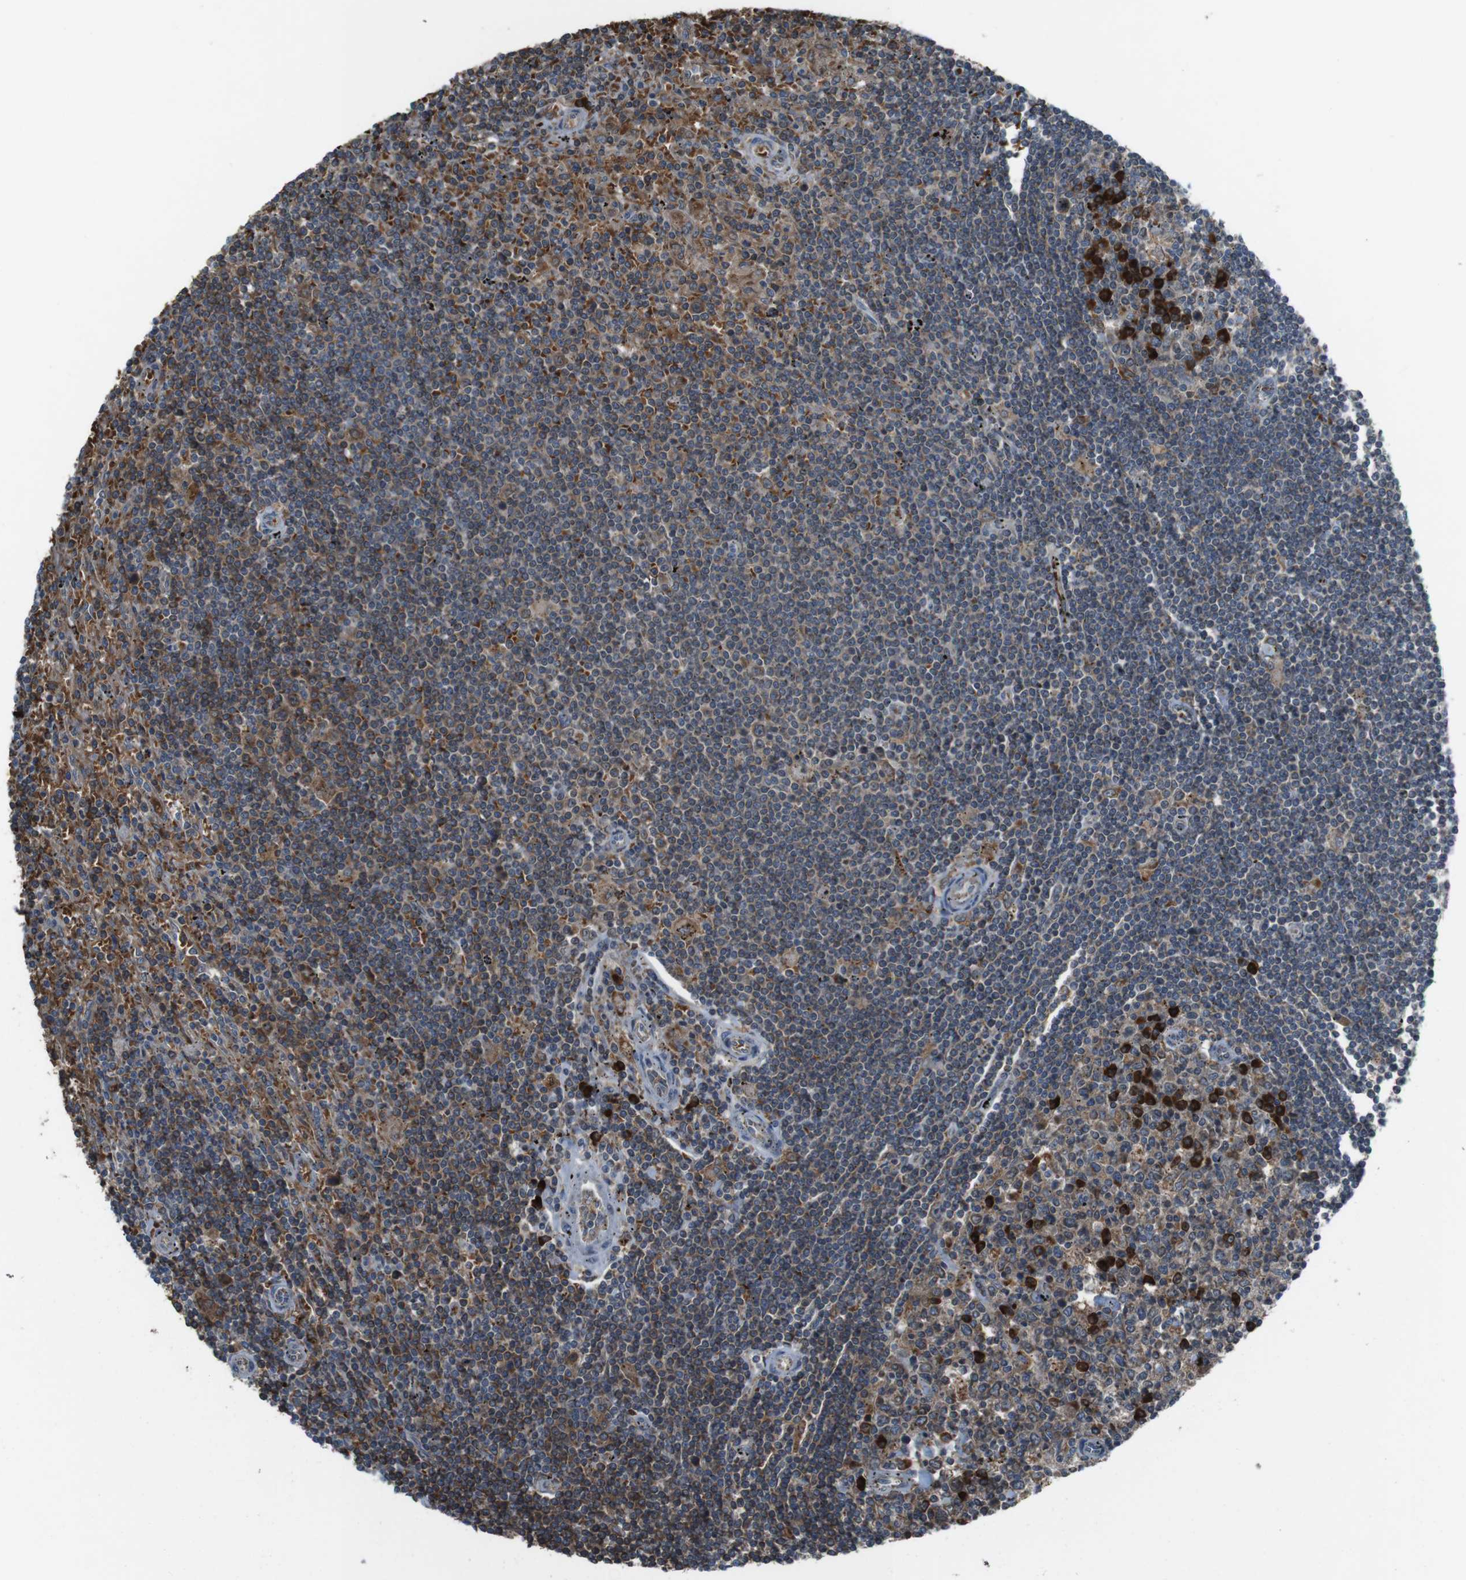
{"staining": {"intensity": "moderate", "quantity": ">75%", "location": "cytoplasmic/membranous"}, "tissue": "lymphoma", "cell_type": "Tumor cells", "image_type": "cancer", "snomed": [{"axis": "morphology", "description": "Malignant lymphoma, non-Hodgkin's type, Low grade"}, {"axis": "topography", "description": "Spleen"}], "caption": "Immunohistochemistry photomicrograph of lymphoma stained for a protein (brown), which exhibits medium levels of moderate cytoplasmic/membranous positivity in about >75% of tumor cells.", "gene": "SSR3", "patient": {"sex": "male", "age": 76}}